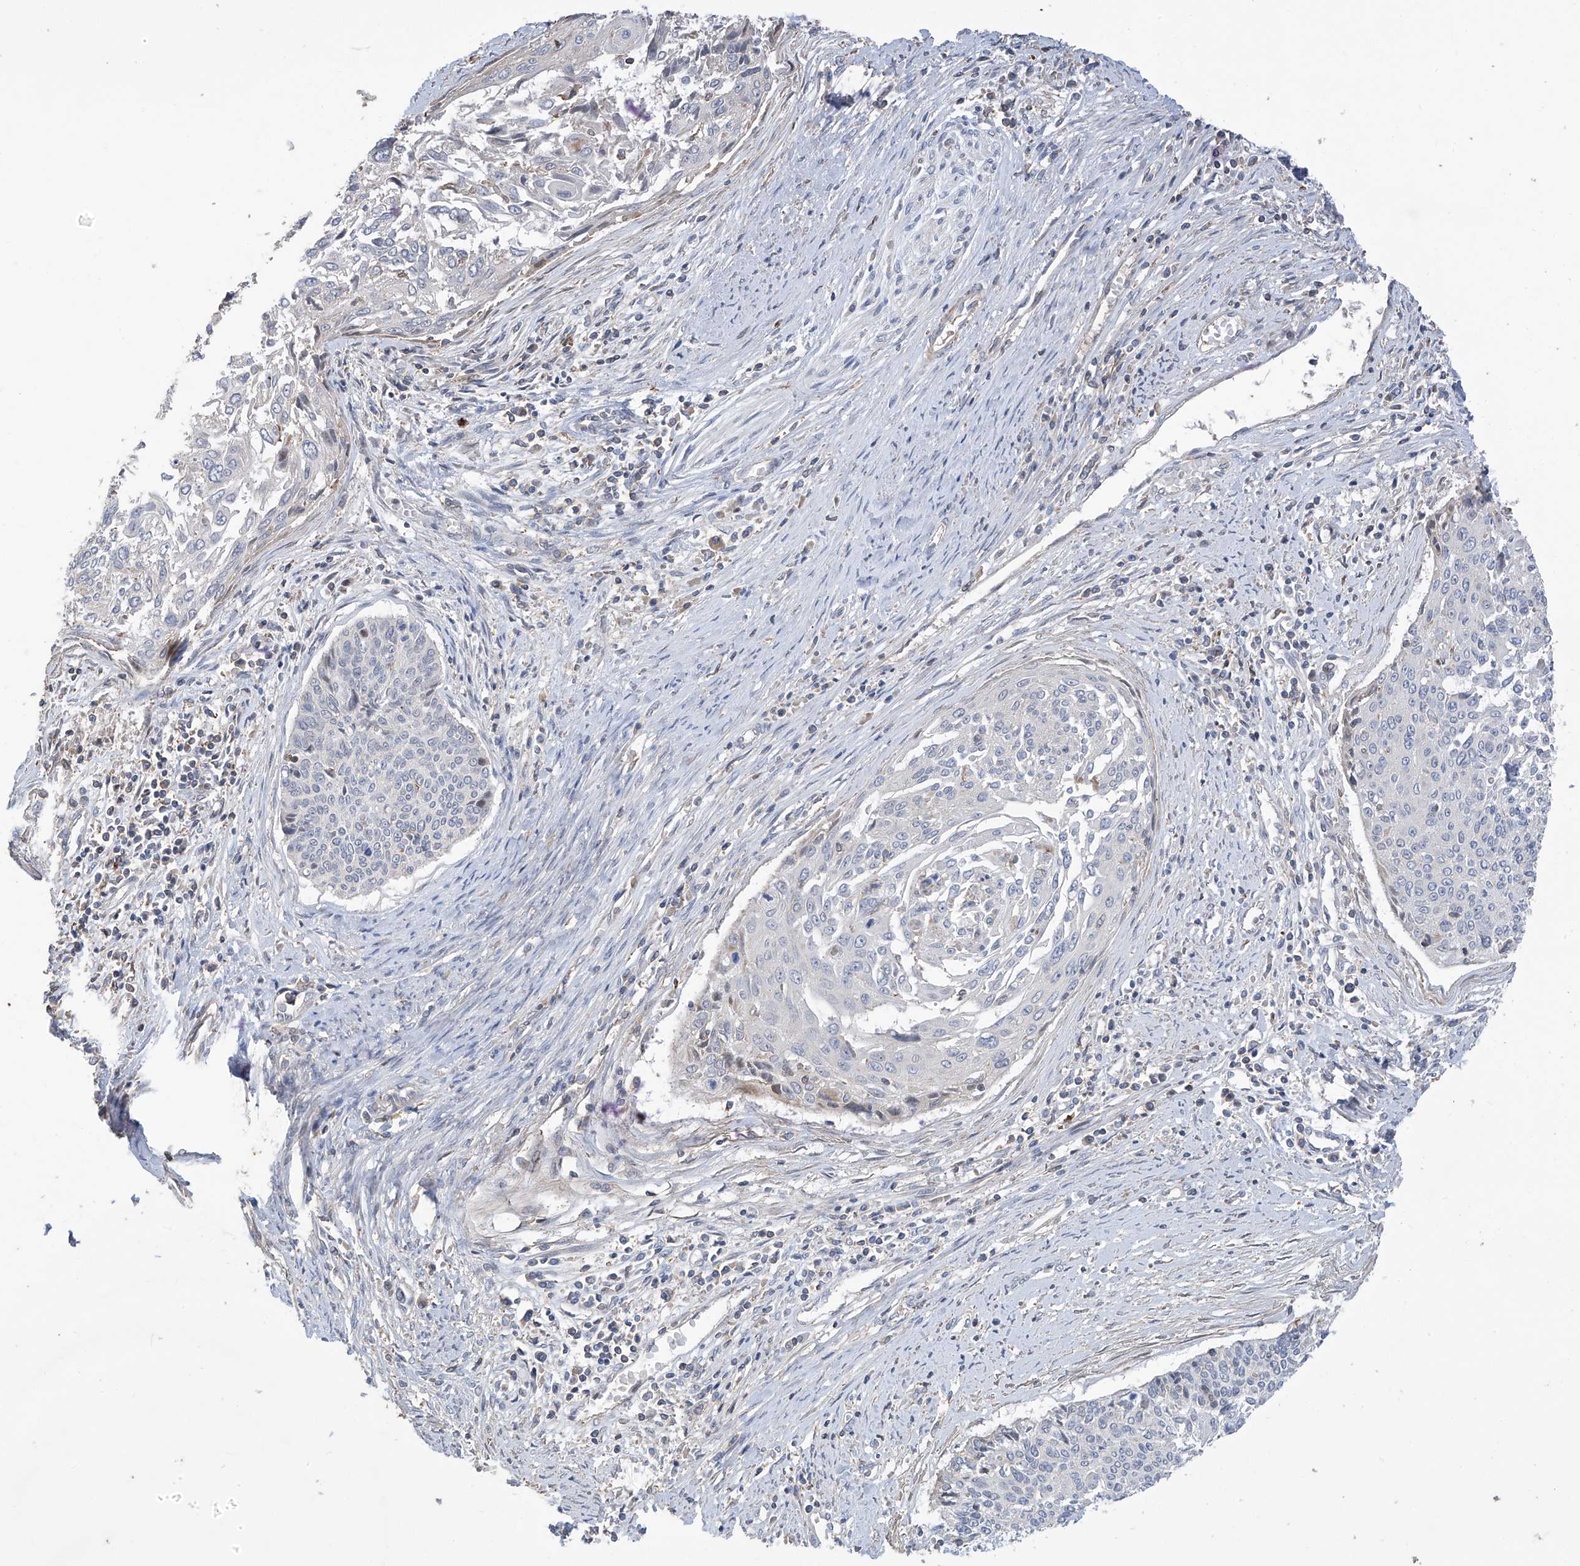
{"staining": {"intensity": "negative", "quantity": "none", "location": "none"}, "tissue": "cervical cancer", "cell_type": "Tumor cells", "image_type": "cancer", "snomed": [{"axis": "morphology", "description": "Squamous cell carcinoma, NOS"}, {"axis": "topography", "description": "Cervix"}], "caption": "The micrograph exhibits no significant staining in tumor cells of cervical cancer.", "gene": "SLFN14", "patient": {"sex": "female", "age": 55}}